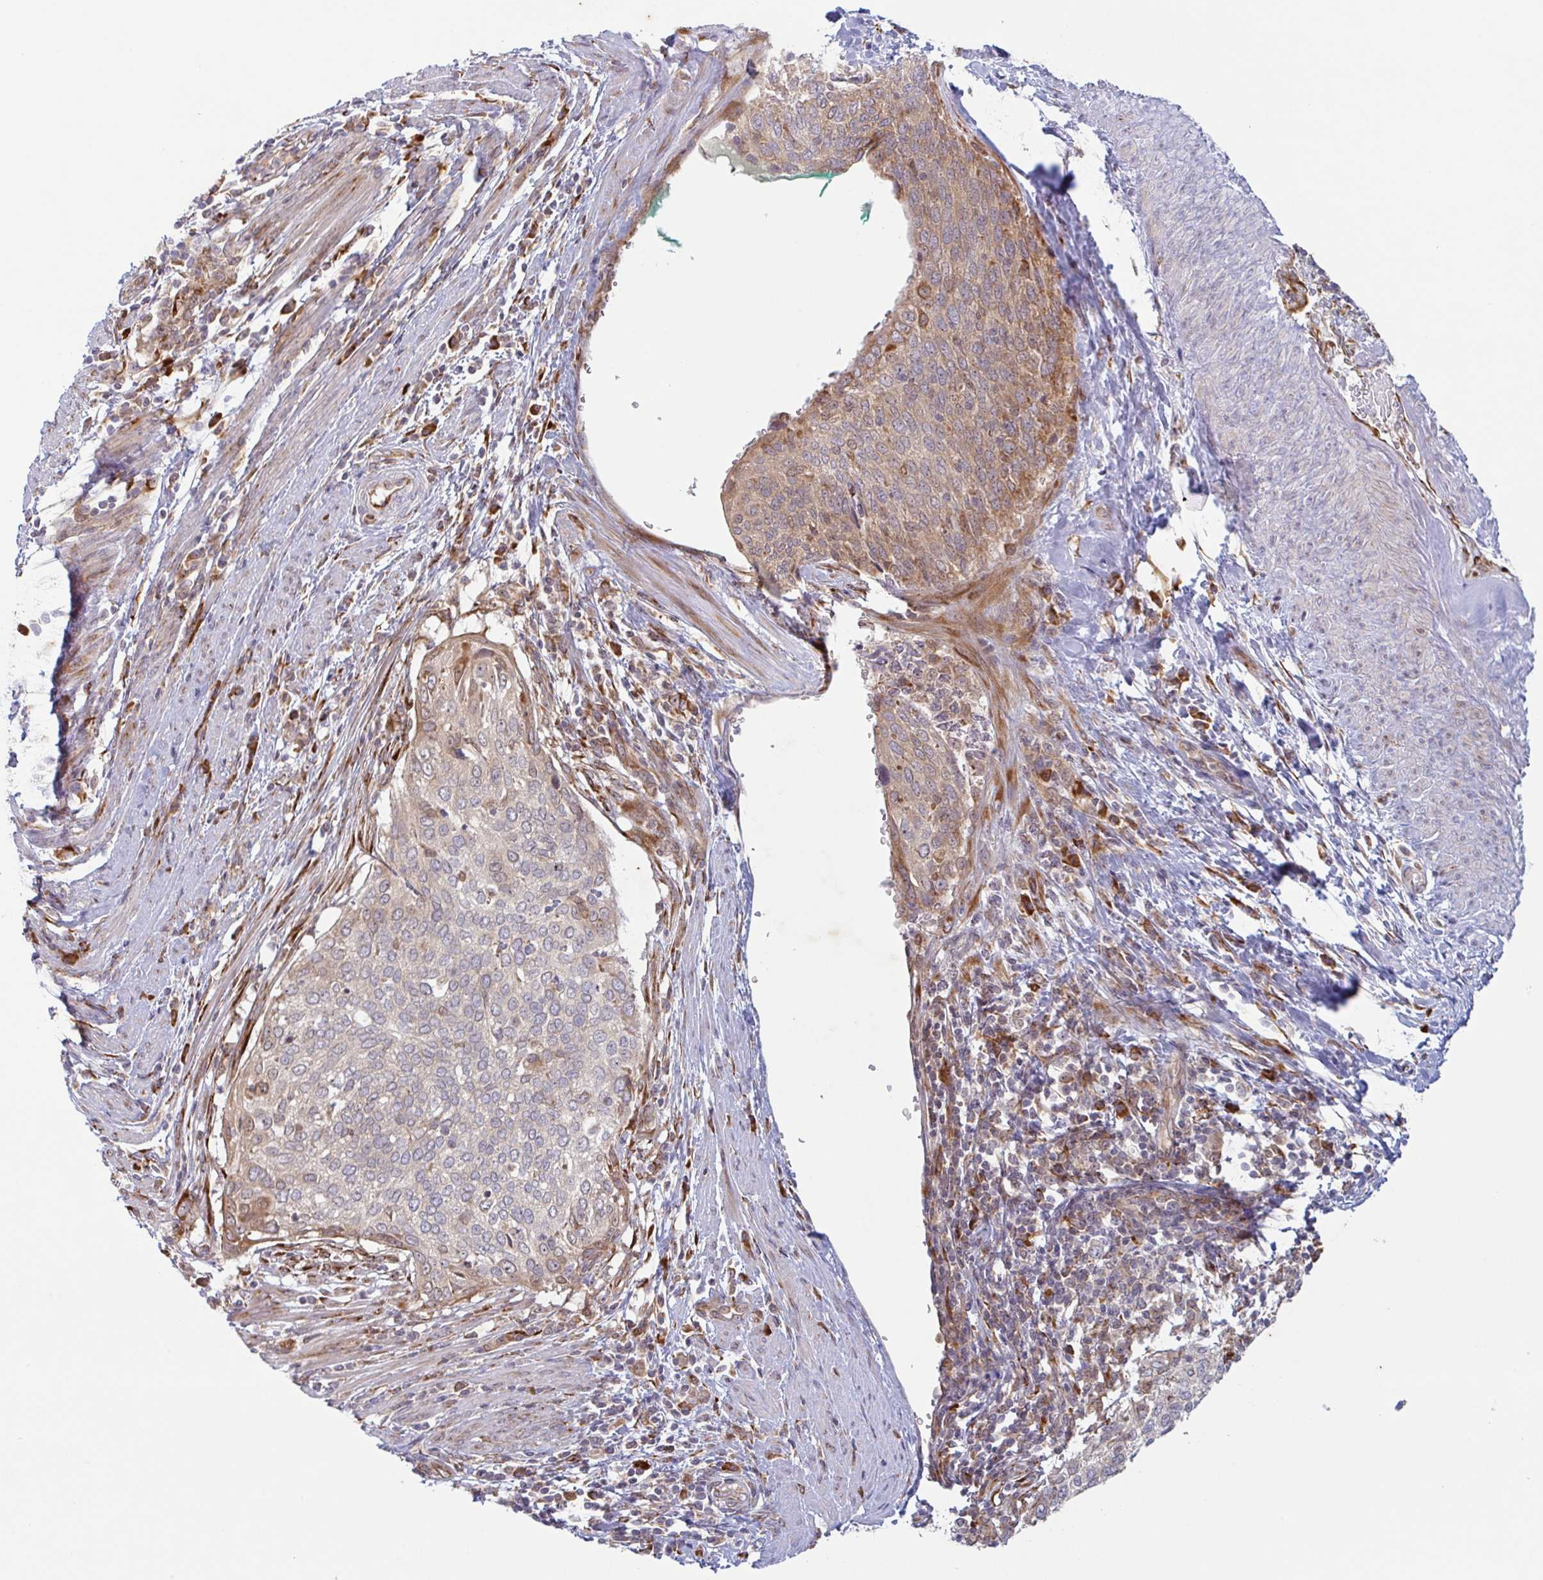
{"staining": {"intensity": "weak", "quantity": "25%-75%", "location": "cytoplasmic/membranous"}, "tissue": "cervical cancer", "cell_type": "Tumor cells", "image_type": "cancer", "snomed": [{"axis": "morphology", "description": "Squamous cell carcinoma, NOS"}, {"axis": "topography", "description": "Cervix"}], "caption": "DAB (3,3'-diaminobenzidine) immunohistochemical staining of squamous cell carcinoma (cervical) displays weak cytoplasmic/membranous protein expression in about 25%-75% of tumor cells.", "gene": "RIT1", "patient": {"sex": "female", "age": 38}}